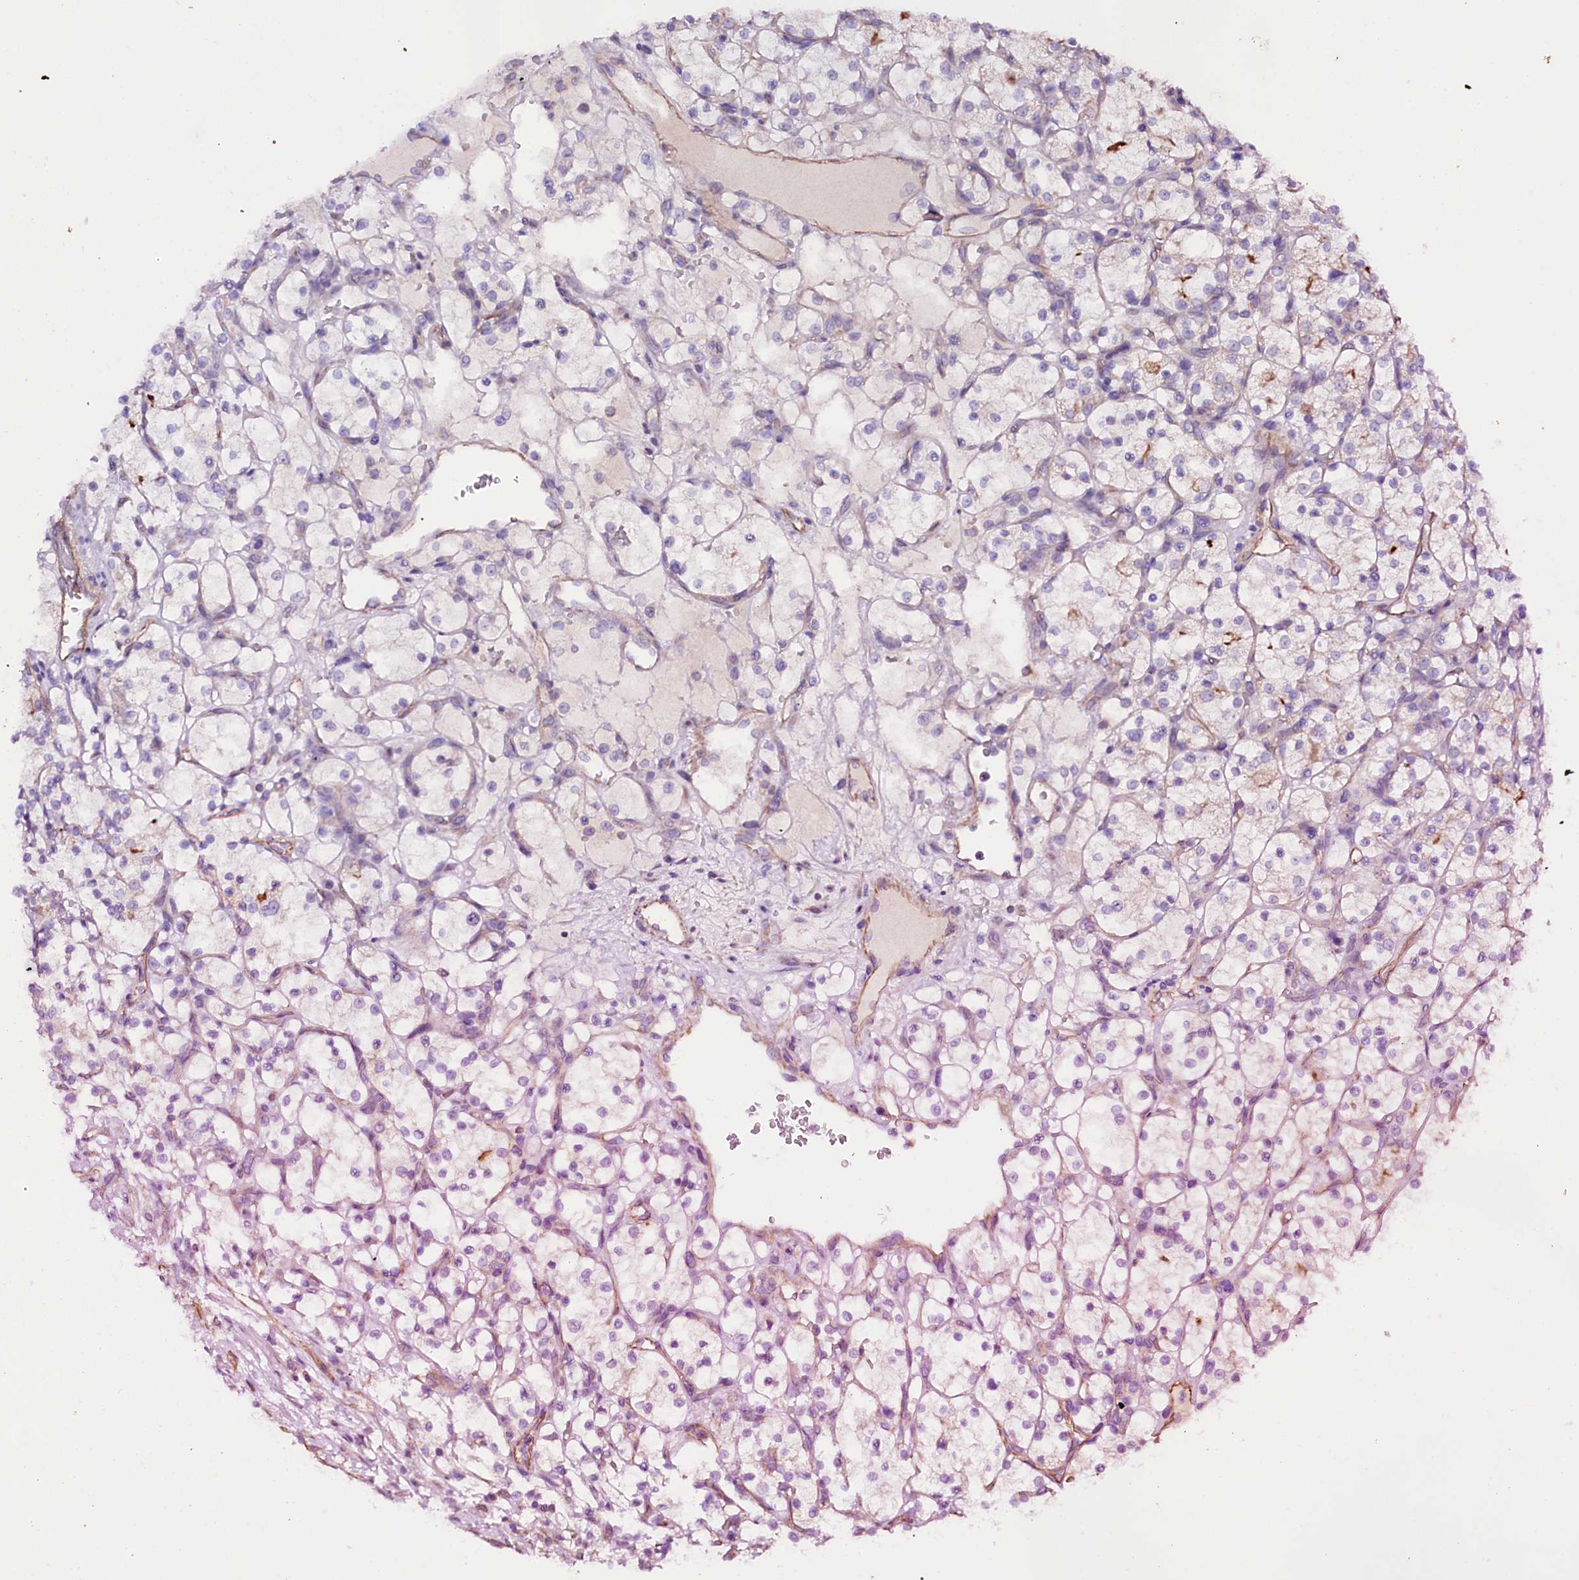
{"staining": {"intensity": "negative", "quantity": "none", "location": "none"}, "tissue": "renal cancer", "cell_type": "Tumor cells", "image_type": "cancer", "snomed": [{"axis": "morphology", "description": "Adenocarcinoma, NOS"}, {"axis": "topography", "description": "Kidney"}], "caption": "An immunohistochemistry (IHC) micrograph of renal cancer is shown. There is no staining in tumor cells of renal cancer.", "gene": "SLC7A1", "patient": {"sex": "female", "age": 69}}